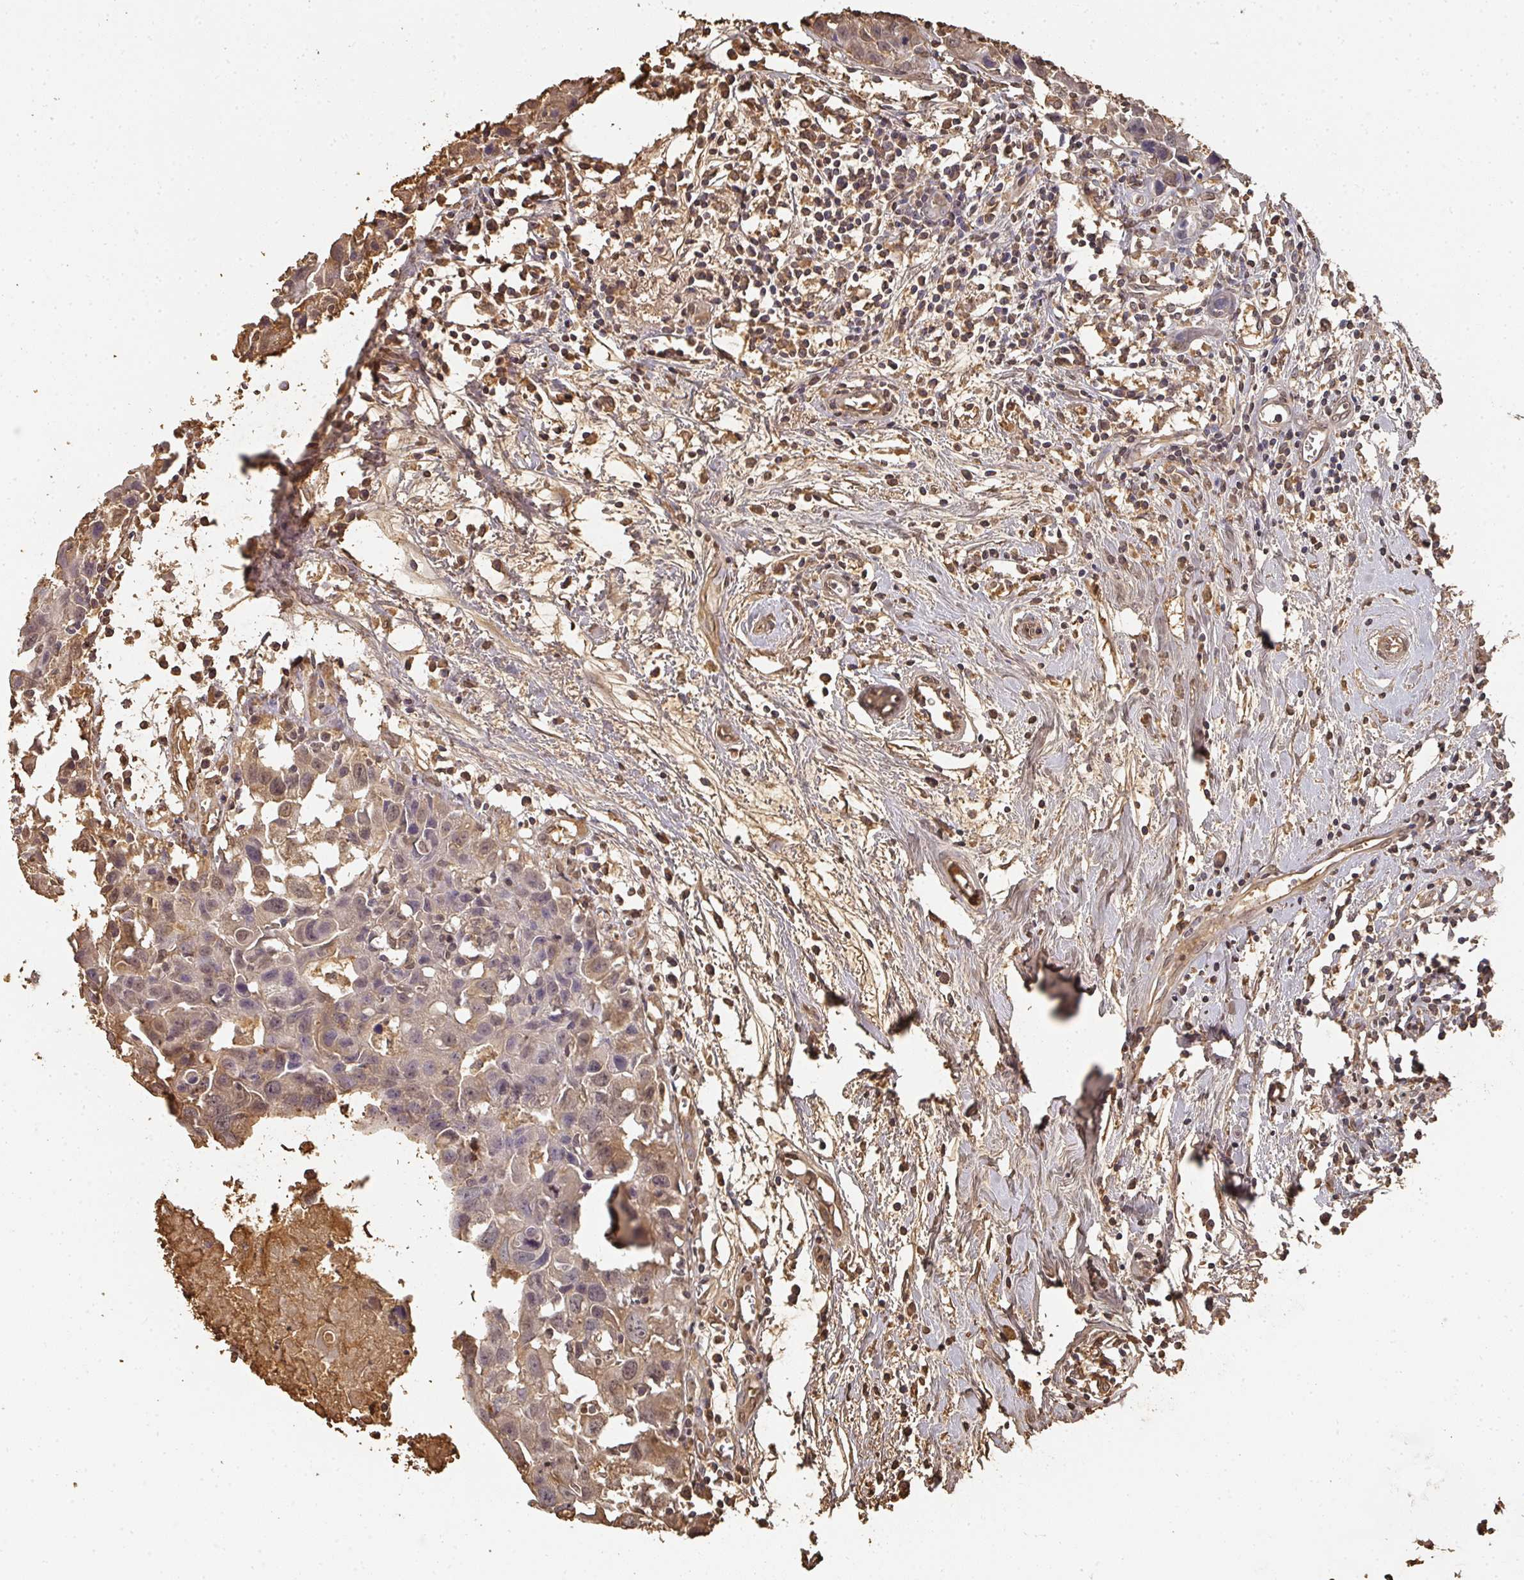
{"staining": {"intensity": "weak", "quantity": "<25%", "location": "cytoplasmic/membranous,nuclear"}, "tissue": "breast cancer", "cell_type": "Tumor cells", "image_type": "cancer", "snomed": [{"axis": "morphology", "description": "Carcinoma, NOS"}, {"axis": "topography", "description": "Breast"}], "caption": "An image of human breast carcinoma is negative for staining in tumor cells.", "gene": "ALB", "patient": {"sex": "female", "age": 60}}